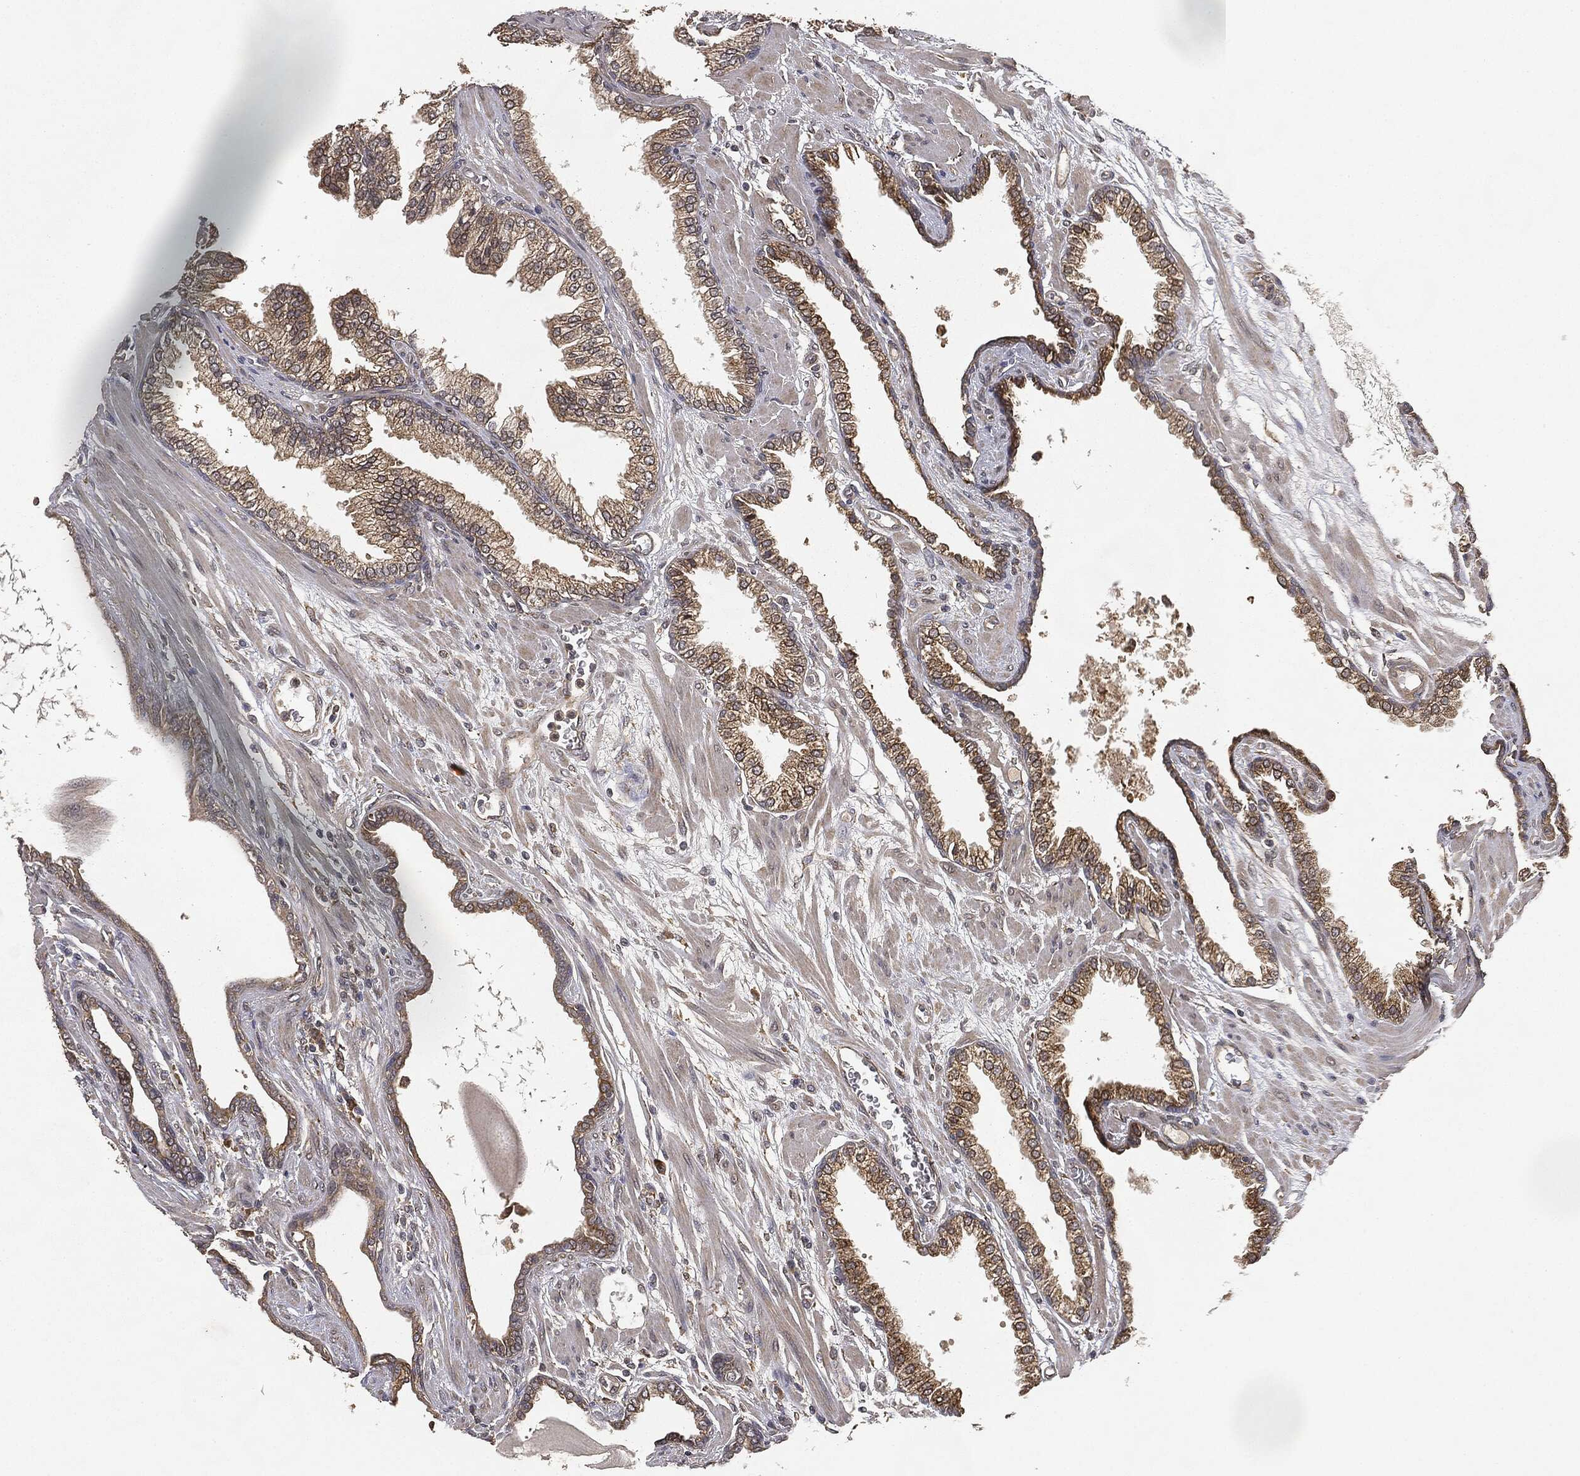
{"staining": {"intensity": "moderate", "quantity": ">75%", "location": "cytoplasmic/membranous"}, "tissue": "prostate cancer", "cell_type": "Tumor cells", "image_type": "cancer", "snomed": [{"axis": "morphology", "description": "Adenocarcinoma, Low grade"}, {"axis": "topography", "description": "Prostate"}], "caption": "Immunohistochemical staining of adenocarcinoma (low-grade) (prostate) displays moderate cytoplasmic/membranous protein staining in about >75% of tumor cells. (IHC, brightfield microscopy, high magnification).", "gene": "MIER2", "patient": {"sex": "male", "age": 69}}